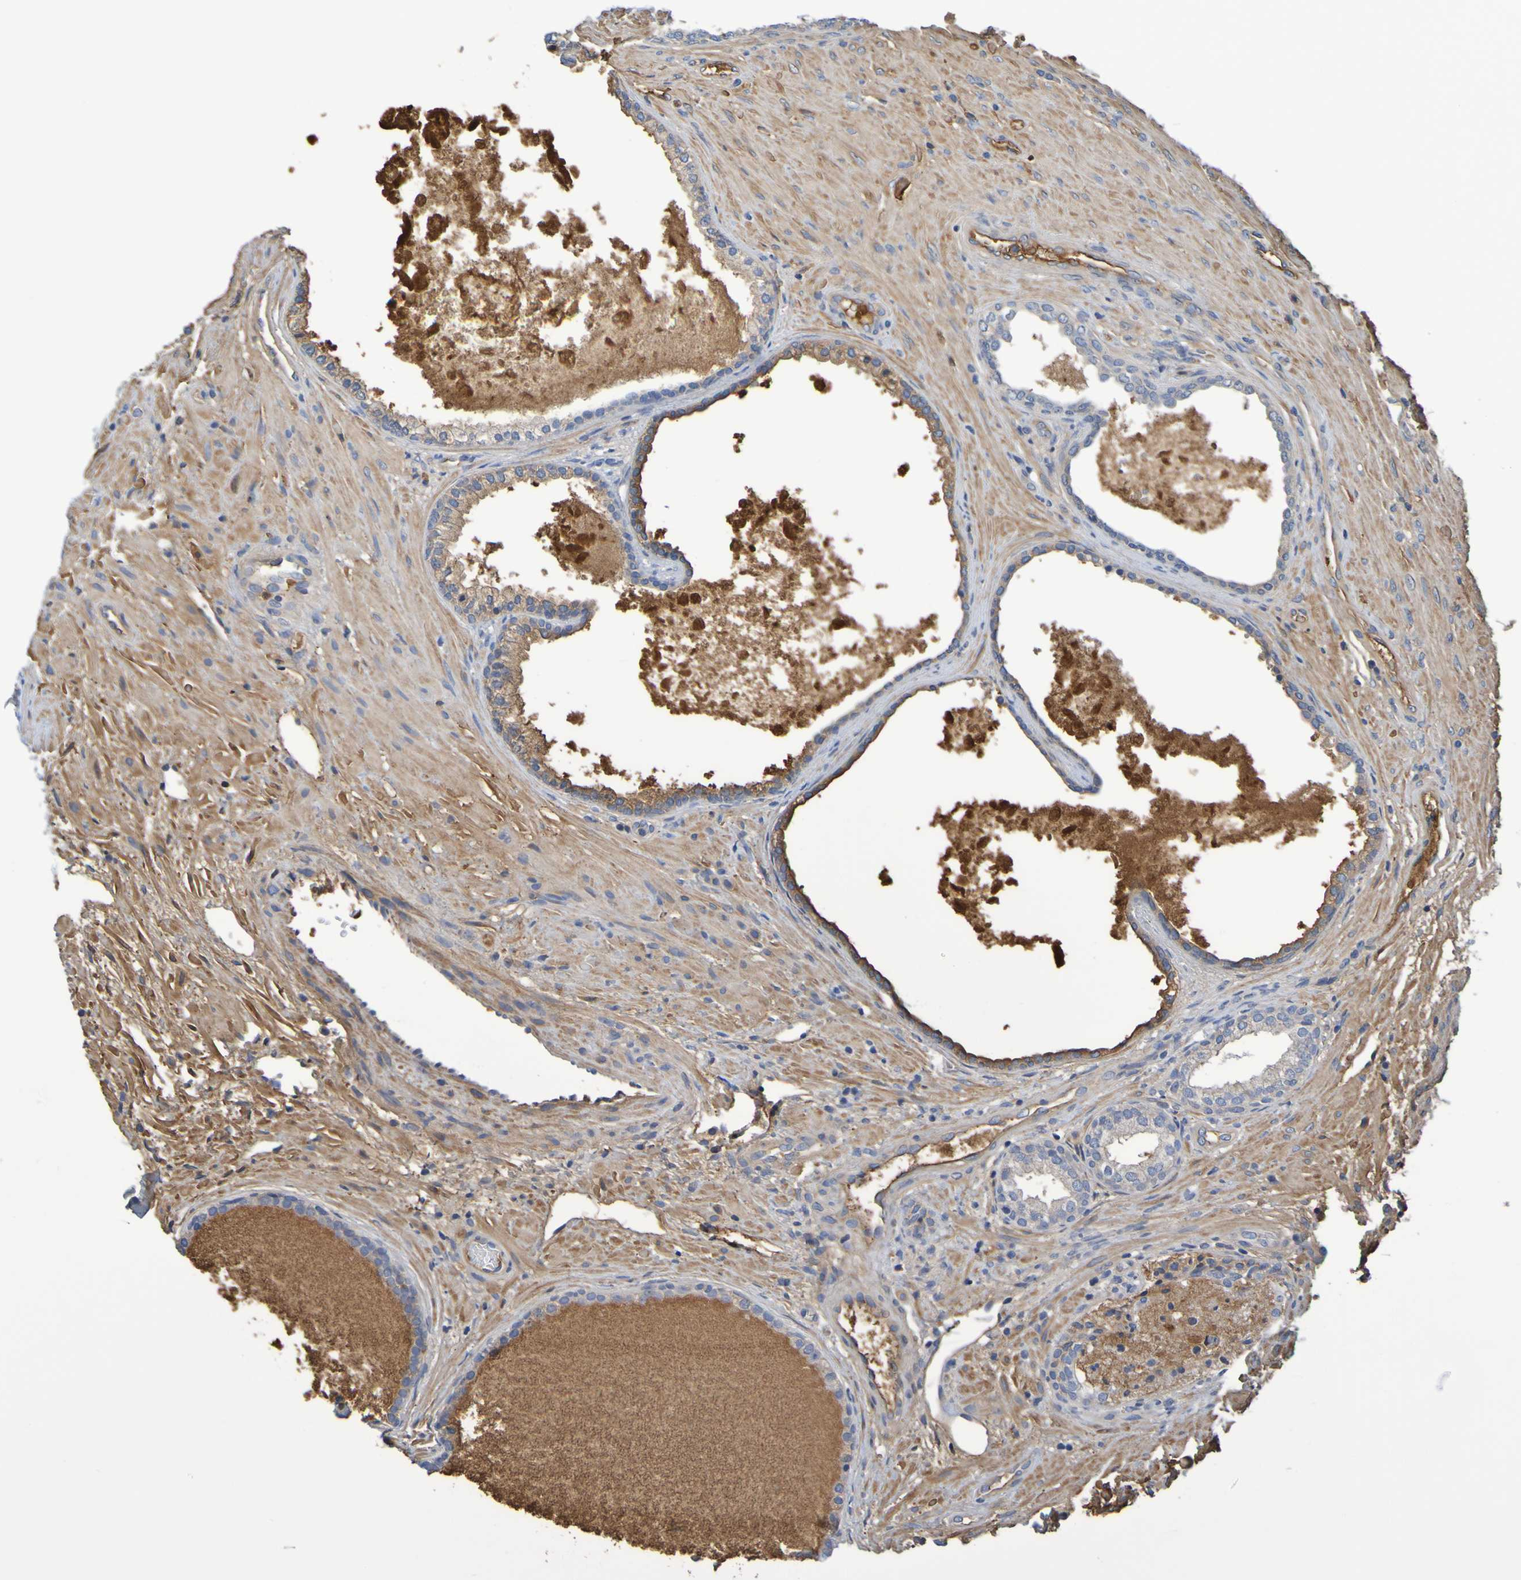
{"staining": {"intensity": "moderate", "quantity": "25%-75%", "location": "cytoplasmic/membranous"}, "tissue": "prostate", "cell_type": "Glandular cells", "image_type": "normal", "snomed": [{"axis": "morphology", "description": "Normal tissue, NOS"}, {"axis": "topography", "description": "Prostate"}], "caption": "Prostate stained with a brown dye exhibits moderate cytoplasmic/membranous positive positivity in about 25%-75% of glandular cells.", "gene": "GAB3", "patient": {"sex": "male", "age": 76}}